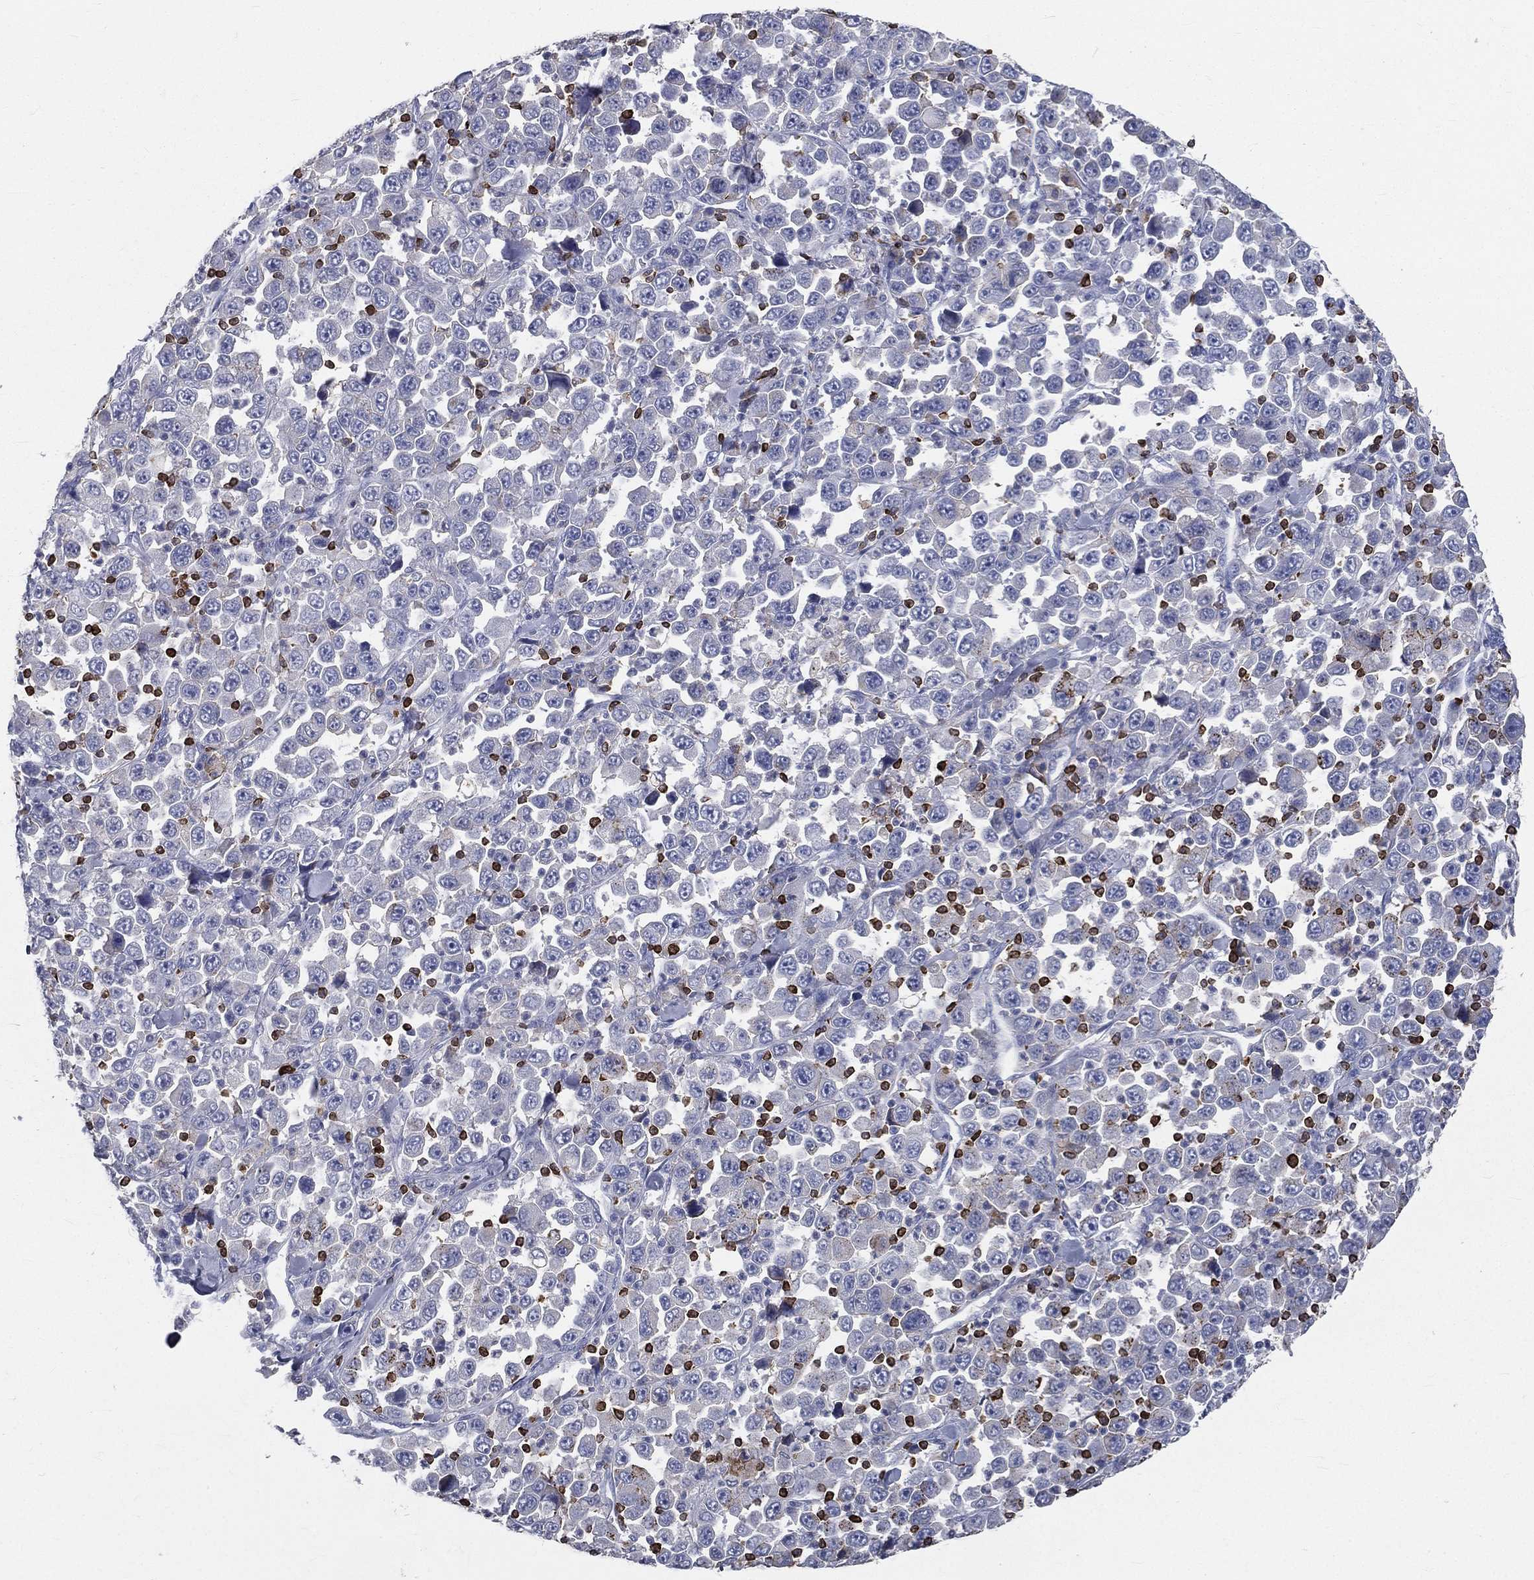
{"staining": {"intensity": "negative", "quantity": "none", "location": "none"}, "tissue": "stomach cancer", "cell_type": "Tumor cells", "image_type": "cancer", "snomed": [{"axis": "morphology", "description": "Normal tissue, NOS"}, {"axis": "morphology", "description": "Adenocarcinoma, NOS"}, {"axis": "topography", "description": "Stomach, upper"}, {"axis": "topography", "description": "Stomach"}], "caption": "Immunohistochemistry of stomach cancer (adenocarcinoma) demonstrates no positivity in tumor cells.", "gene": "CTSW", "patient": {"sex": "male", "age": 59}}